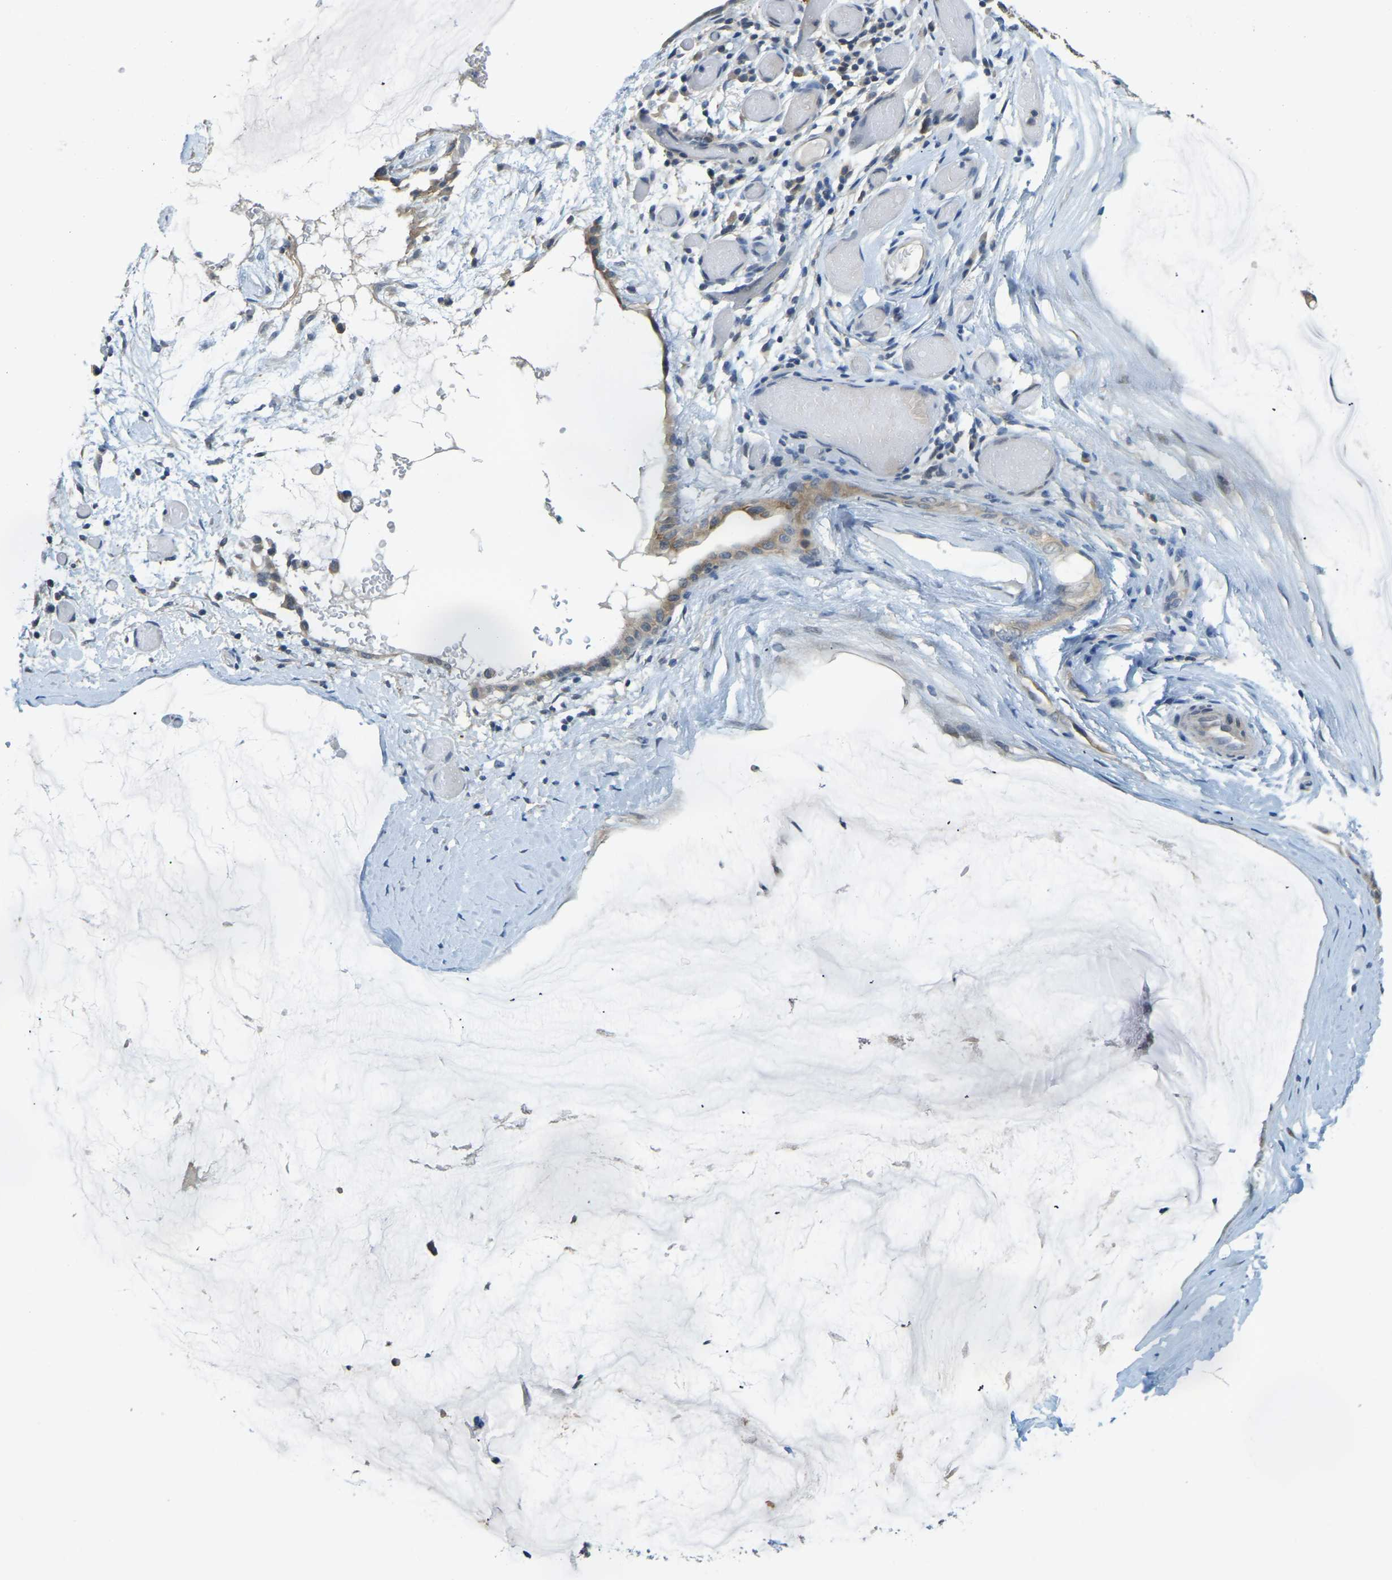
{"staining": {"intensity": "weak", "quantity": "25%-75%", "location": "cytoplasmic/membranous"}, "tissue": "ovarian cancer", "cell_type": "Tumor cells", "image_type": "cancer", "snomed": [{"axis": "morphology", "description": "Cystadenocarcinoma, mucinous, NOS"}, {"axis": "topography", "description": "Ovary"}], "caption": "DAB (3,3'-diaminobenzidine) immunohistochemical staining of ovarian mucinous cystadenocarcinoma reveals weak cytoplasmic/membranous protein expression in about 25%-75% of tumor cells.", "gene": "AHNAK", "patient": {"sex": "female", "age": 39}}